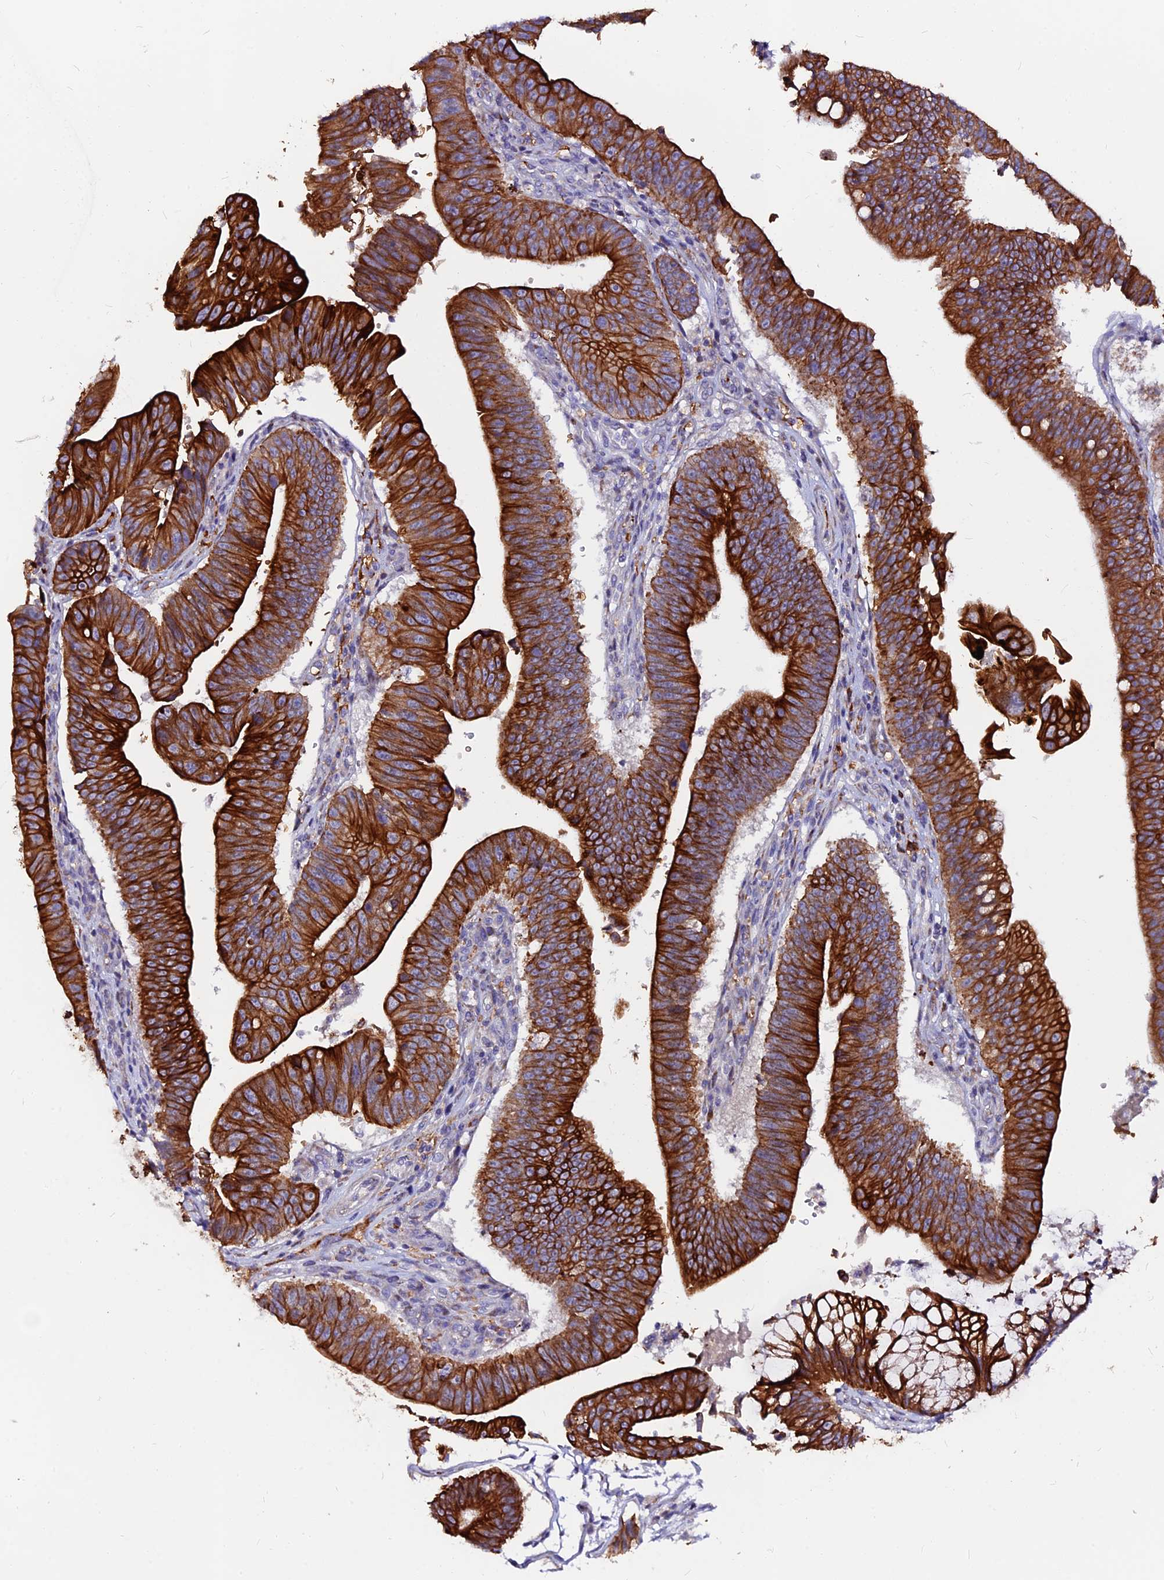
{"staining": {"intensity": "strong", "quantity": ">75%", "location": "cytoplasmic/membranous"}, "tissue": "stomach cancer", "cell_type": "Tumor cells", "image_type": "cancer", "snomed": [{"axis": "morphology", "description": "Adenocarcinoma, NOS"}, {"axis": "topography", "description": "Stomach"}], "caption": "Stomach adenocarcinoma was stained to show a protein in brown. There is high levels of strong cytoplasmic/membranous staining in approximately >75% of tumor cells.", "gene": "DENND2D", "patient": {"sex": "male", "age": 59}}